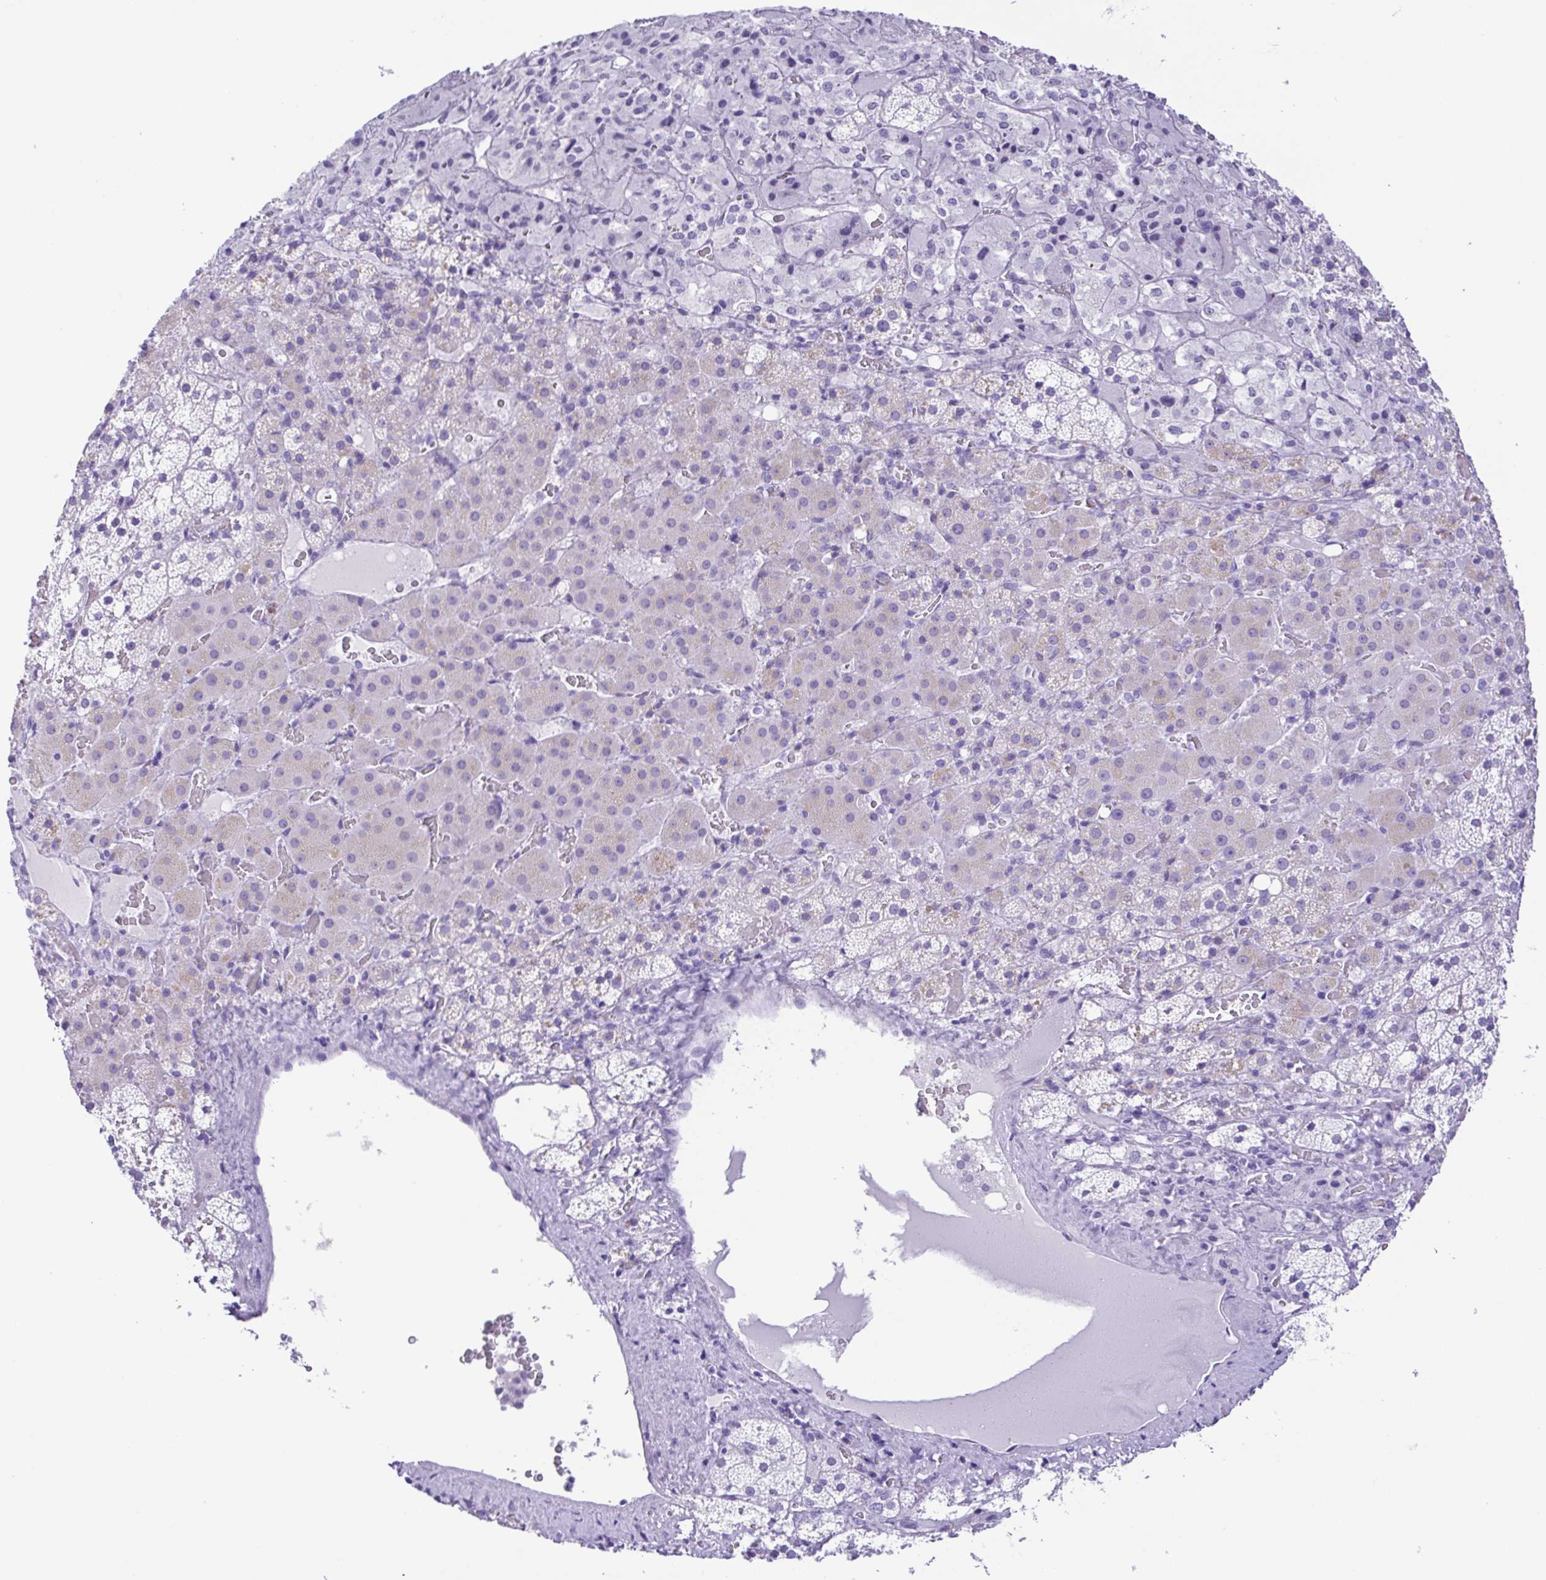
{"staining": {"intensity": "negative", "quantity": "none", "location": "none"}, "tissue": "adrenal gland", "cell_type": "Glandular cells", "image_type": "normal", "snomed": [{"axis": "morphology", "description": "Normal tissue, NOS"}, {"axis": "topography", "description": "Adrenal gland"}], "caption": "DAB immunohistochemical staining of benign human adrenal gland exhibits no significant positivity in glandular cells.", "gene": "CASP14", "patient": {"sex": "male", "age": 53}}